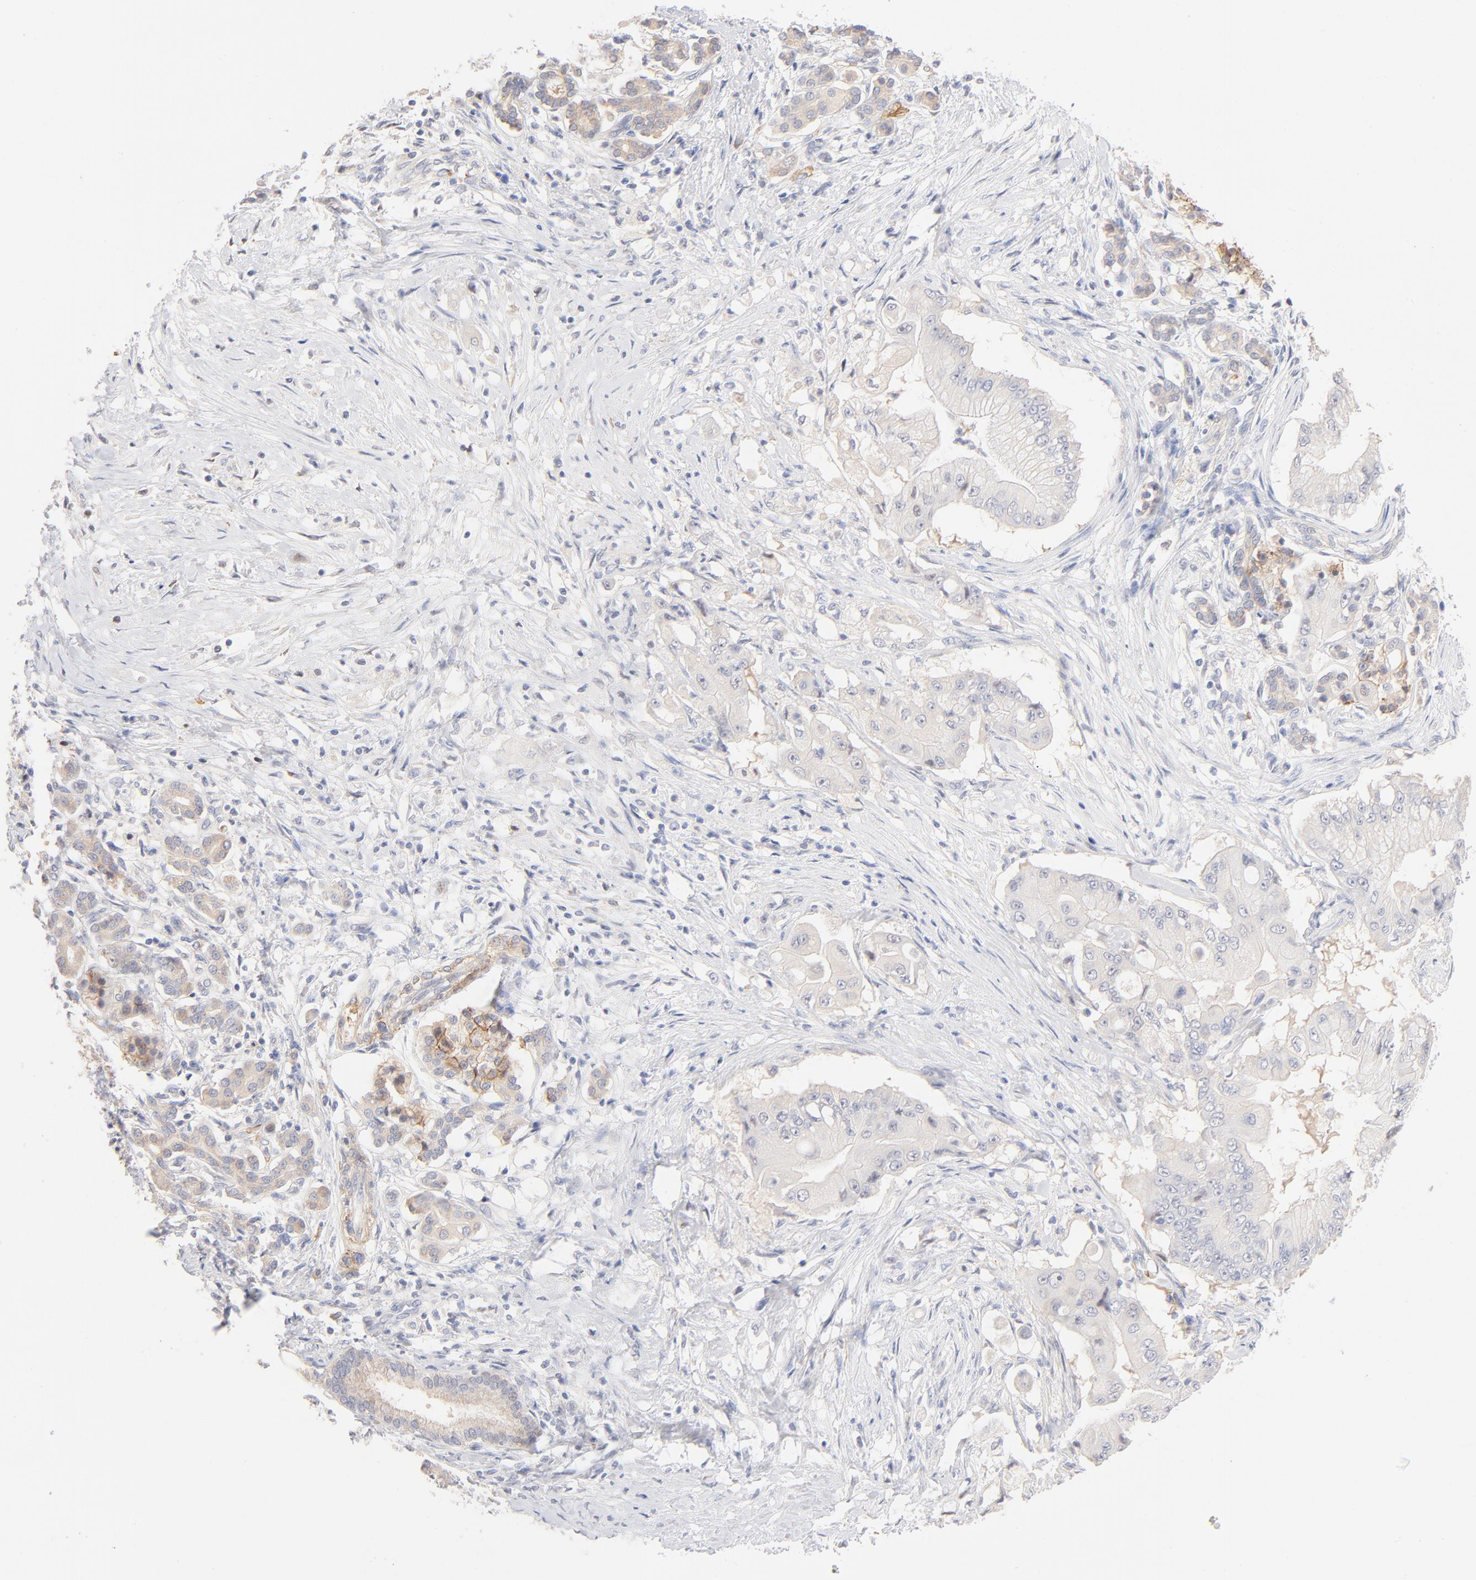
{"staining": {"intensity": "negative", "quantity": "none", "location": "none"}, "tissue": "pancreatic cancer", "cell_type": "Tumor cells", "image_type": "cancer", "snomed": [{"axis": "morphology", "description": "Adenocarcinoma, NOS"}, {"axis": "topography", "description": "Pancreas"}], "caption": "Tumor cells show no significant expression in adenocarcinoma (pancreatic).", "gene": "SPTB", "patient": {"sex": "male", "age": 62}}